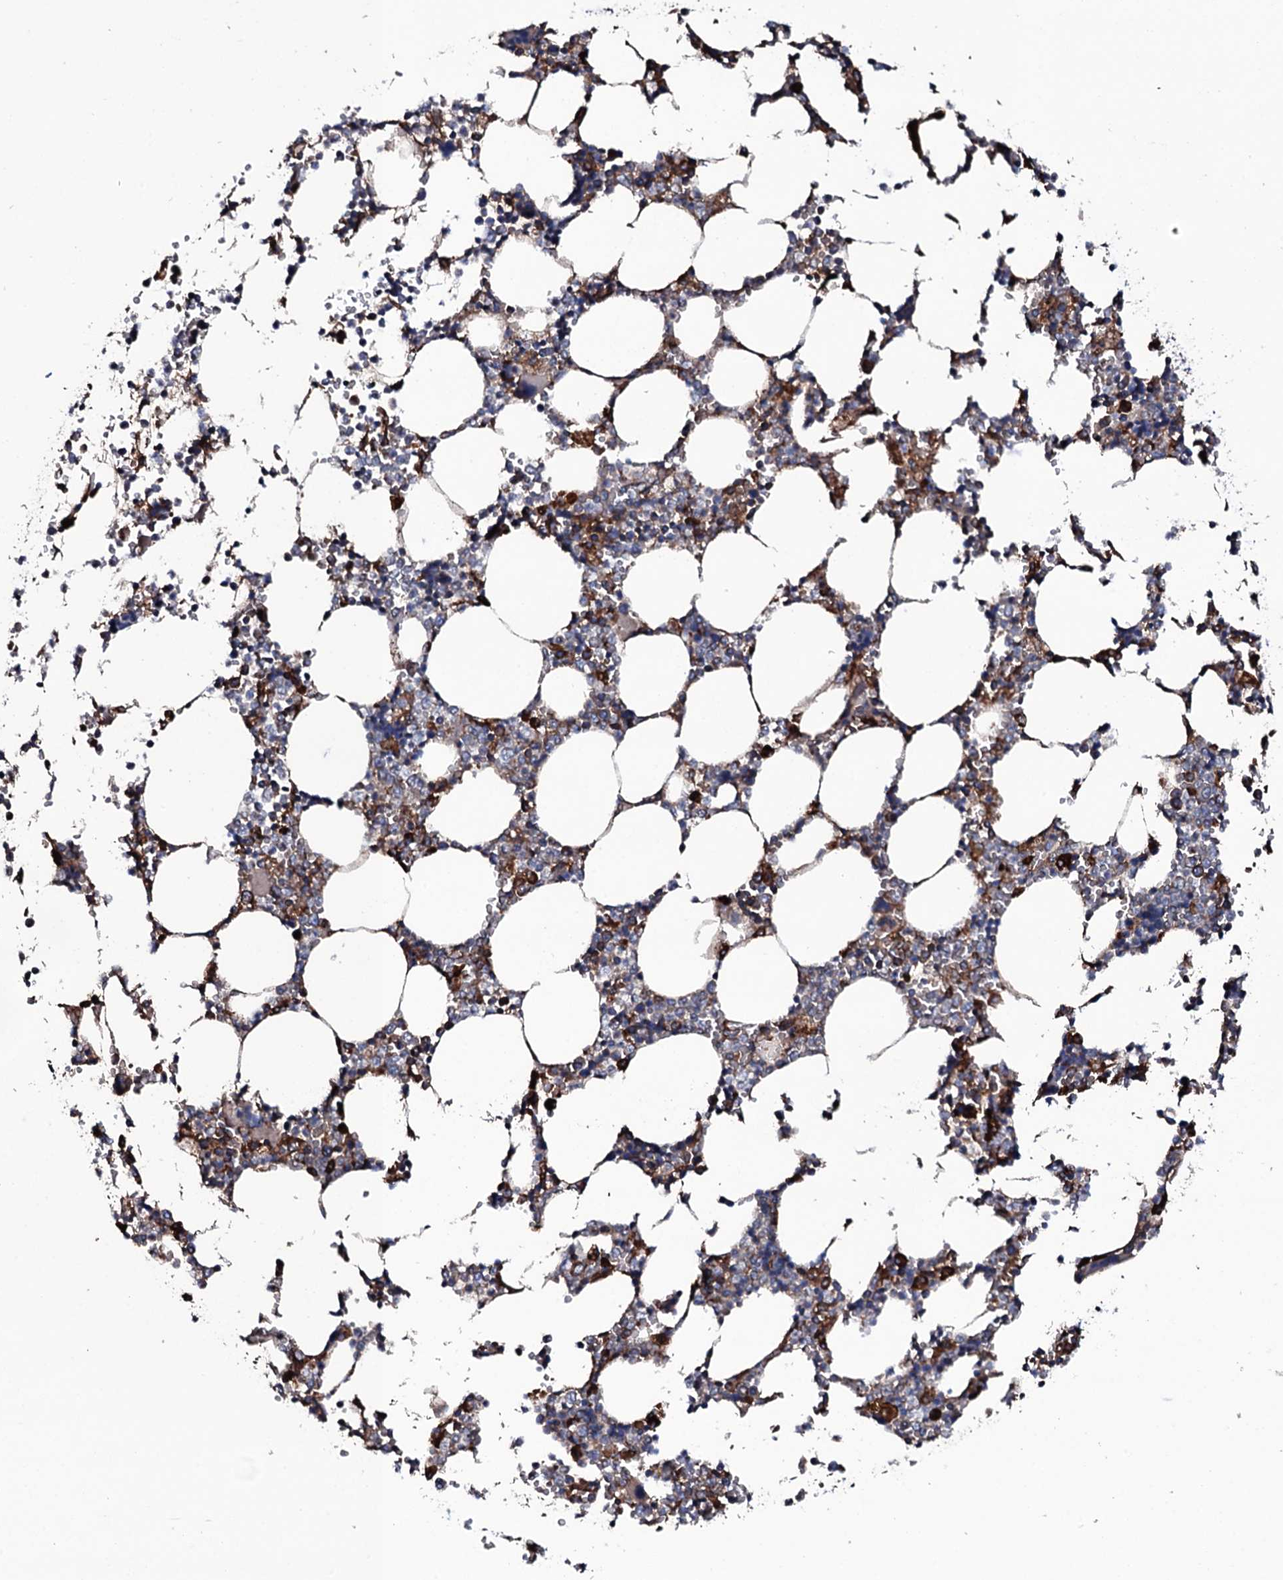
{"staining": {"intensity": "moderate", "quantity": "25%-75%", "location": "cytoplasmic/membranous"}, "tissue": "bone marrow", "cell_type": "Hematopoietic cells", "image_type": "normal", "snomed": [{"axis": "morphology", "description": "Normal tissue, NOS"}, {"axis": "topography", "description": "Bone marrow"}], "caption": "Protein expression analysis of normal bone marrow shows moderate cytoplasmic/membranous staining in about 25%-75% of hematopoietic cells.", "gene": "RAB12", "patient": {"sex": "male", "age": 64}}